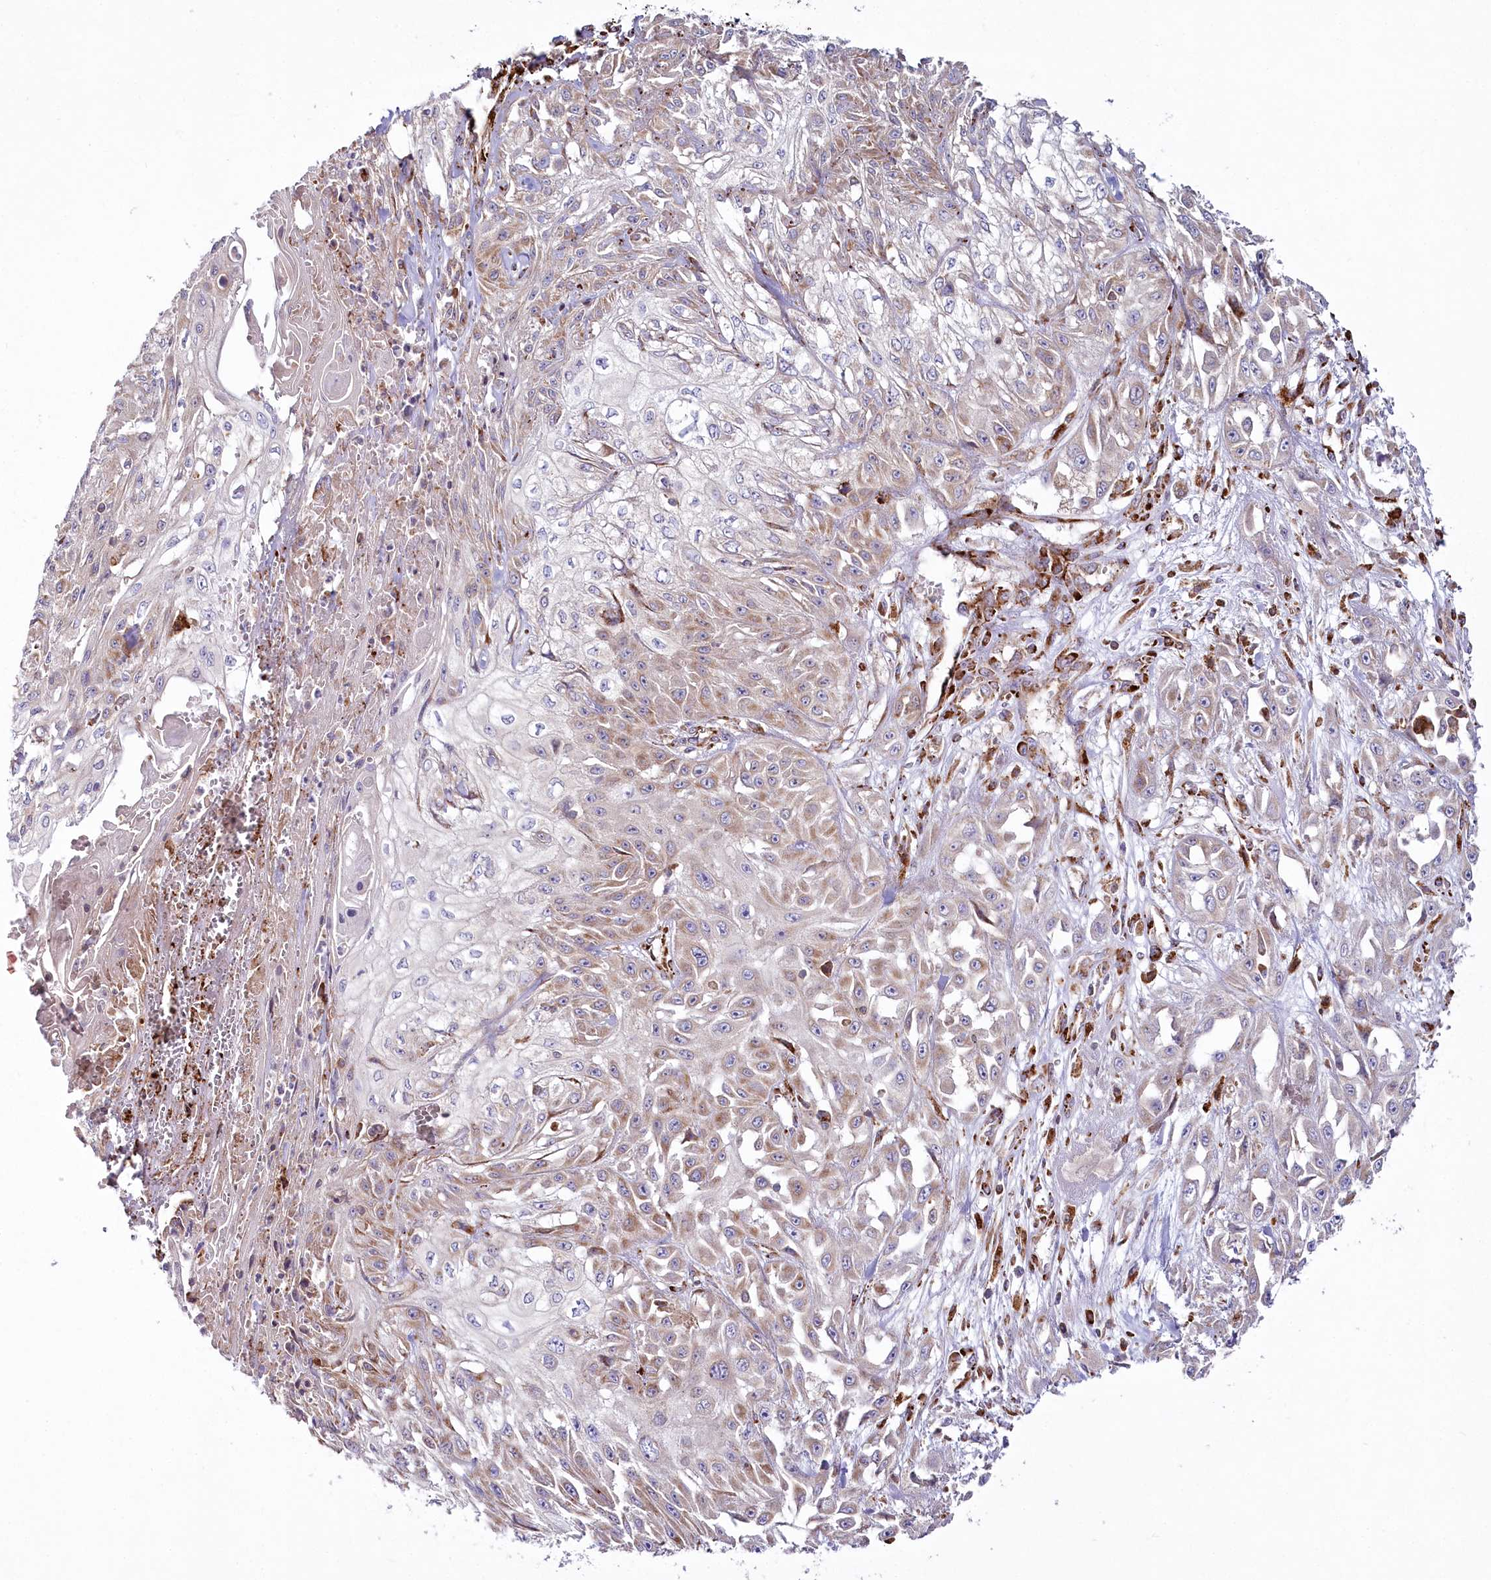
{"staining": {"intensity": "moderate", "quantity": "25%-75%", "location": "cytoplasmic/membranous"}, "tissue": "skin cancer", "cell_type": "Tumor cells", "image_type": "cancer", "snomed": [{"axis": "morphology", "description": "Squamous cell carcinoma, NOS"}, {"axis": "morphology", "description": "Squamous cell carcinoma, metastatic, NOS"}, {"axis": "topography", "description": "Skin"}, {"axis": "topography", "description": "Lymph node"}], "caption": "Tumor cells exhibit medium levels of moderate cytoplasmic/membranous staining in about 25%-75% of cells in human skin cancer. (brown staining indicates protein expression, while blue staining denotes nuclei).", "gene": "POGLUT1", "patient": {"sex": "male", "age": 75}}